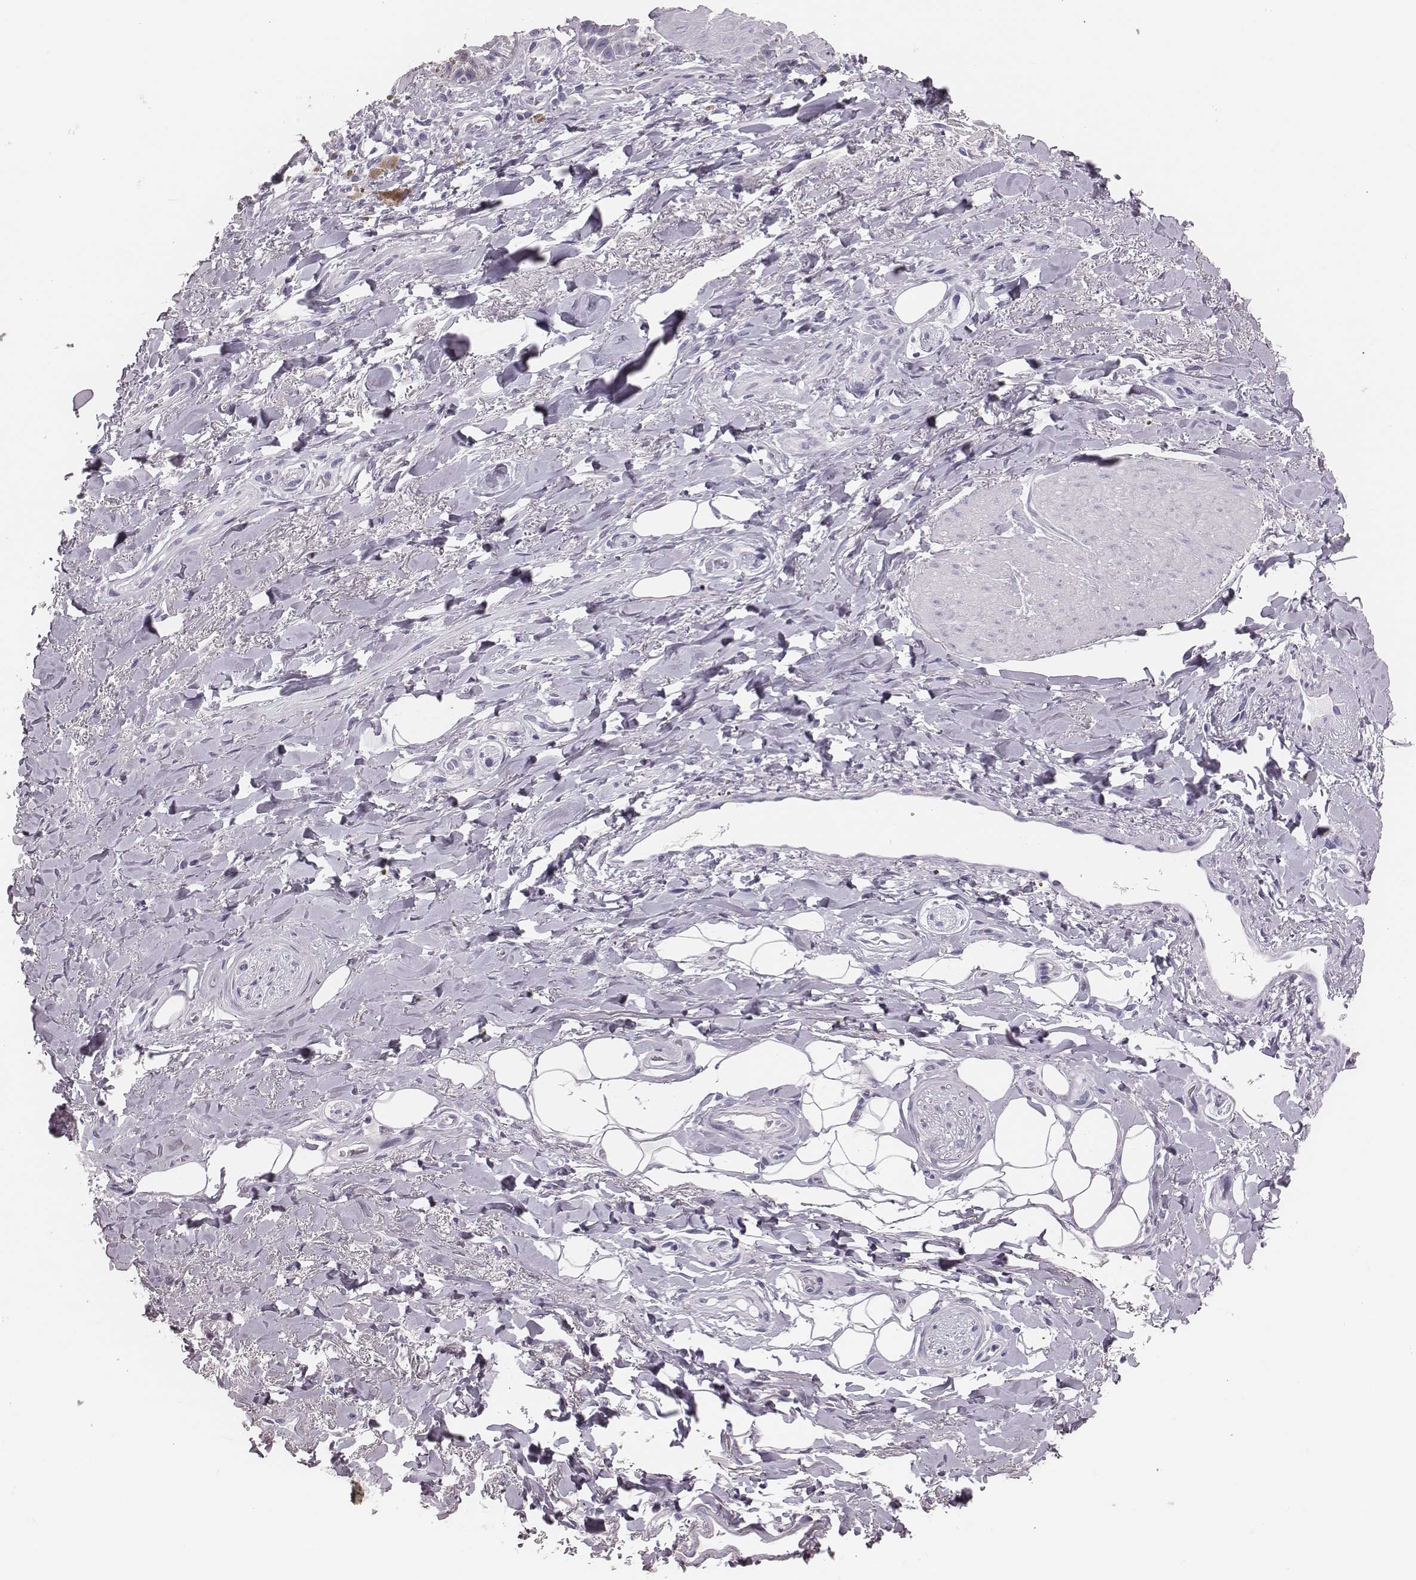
{"staining": {"intensity": "negative", "quantity": "none", "location": "none"}, "tissue": "adipose tissue", "cell_type": "Adipocytes", "image_type": "normal", "snomed": [{"axis": "morphology", "description": "Normal tissue, NOS"}, {"axis": "topography", "description": "Anal"}, {"axis": "topography", "description": "Peripheral nerve tissue"}], "caption": "IHC micrograph of normal human adipose tissue stained for a protein (brown), which reveals no expression in adipocytes.", "gene": "H1", "patient": {"sex": "male", "age": 53}}